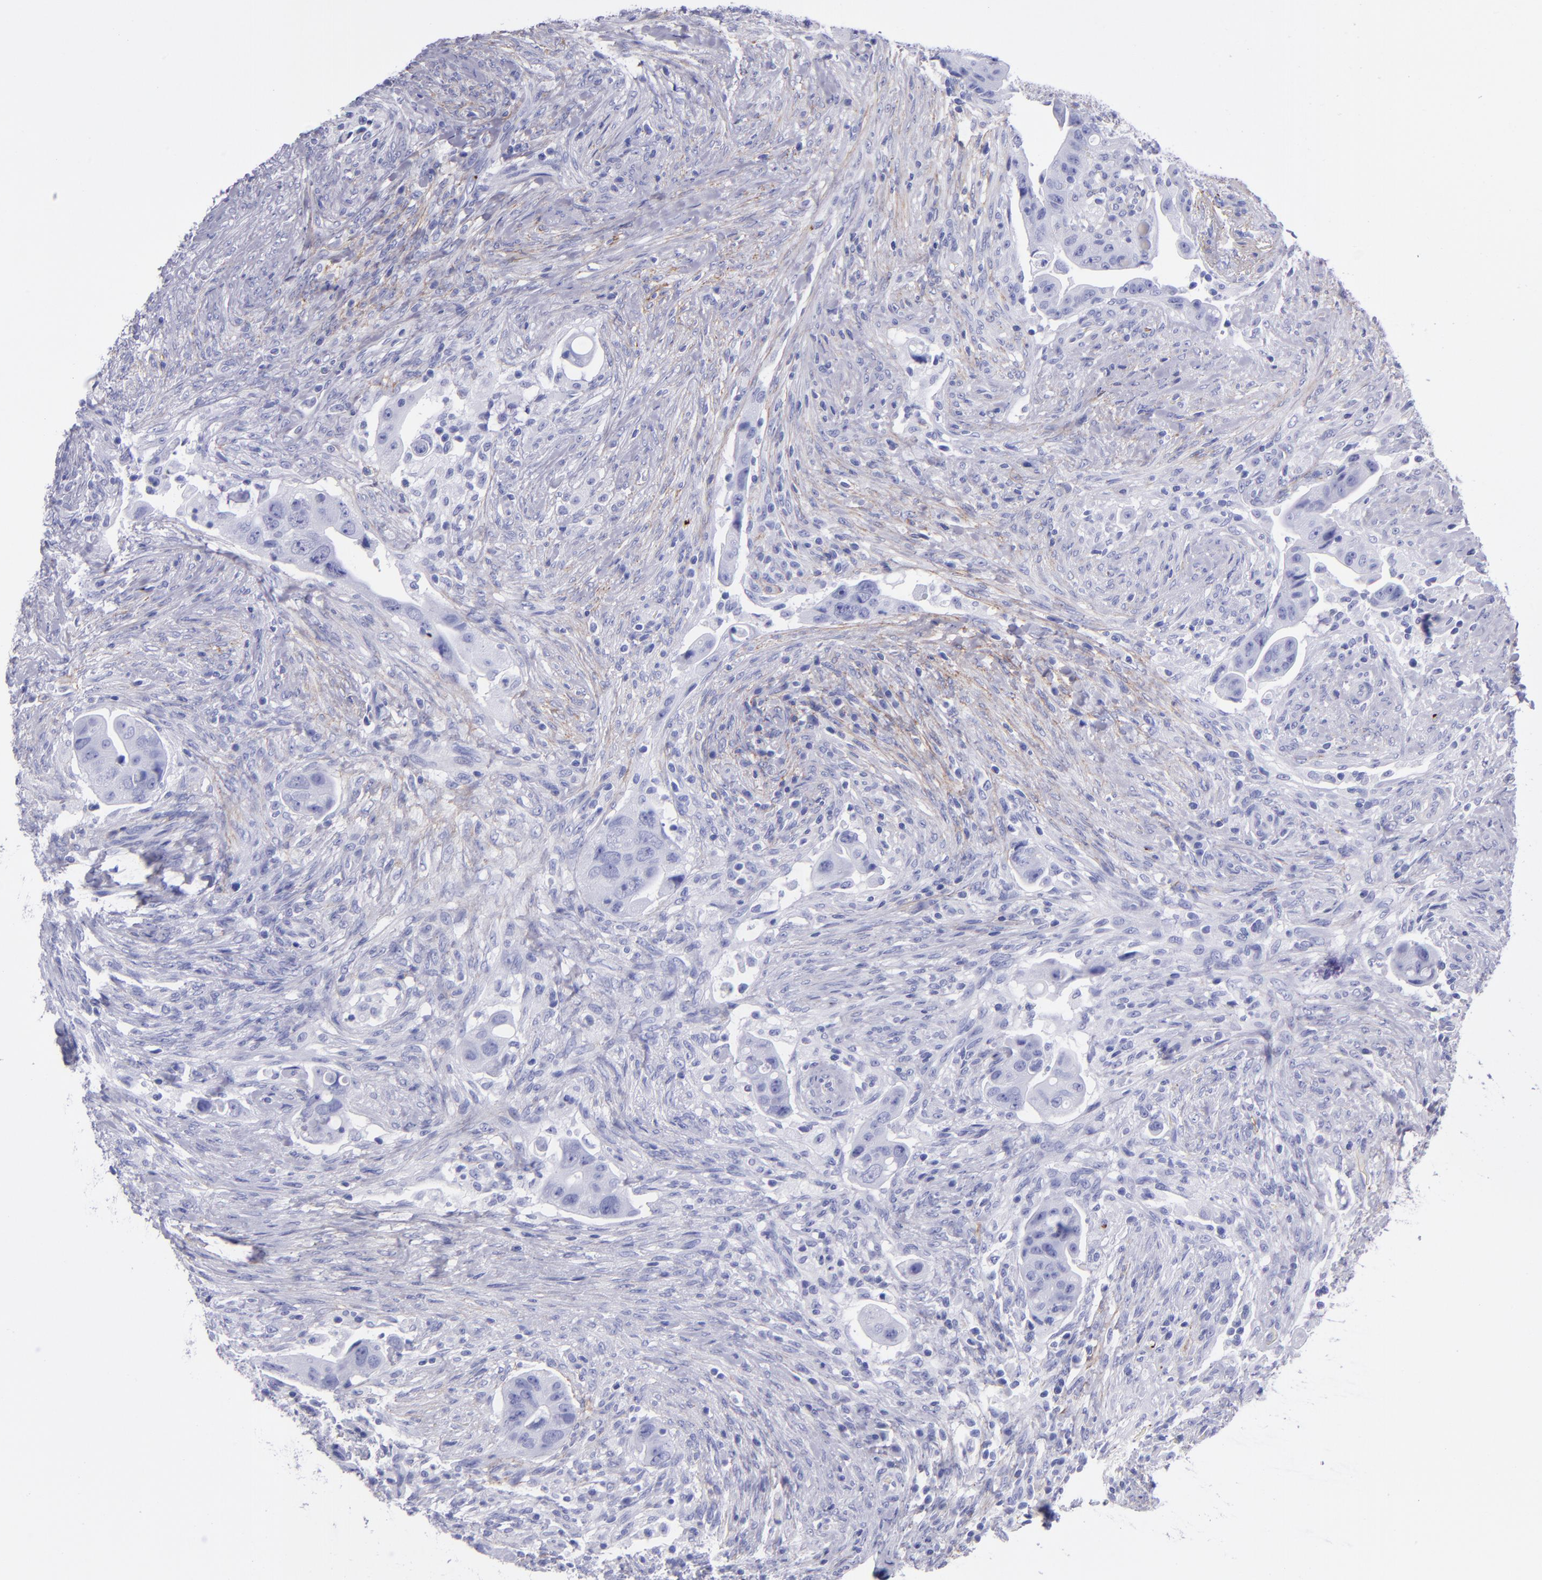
{"staining": {"intensity": "negative", "quantity": "none", "location": "none"}, "tissue": "colorectal cancer", "cell_type": "Tumor cells", "image_type": "cancer", "snomed": [{"axis": "morphology", "description": "Adenocarcinoma, NOS"}, {"axis": "topography", "description": "Rectum"}], "caption": "IHC of adenocarcinoma (colorectal) reveals no staining in tumor cells. (DAB immunohistochemistry (IHC), high magnification).", "gene": "EFCAB13", "patient": {"sex": "female", "age": 71}}